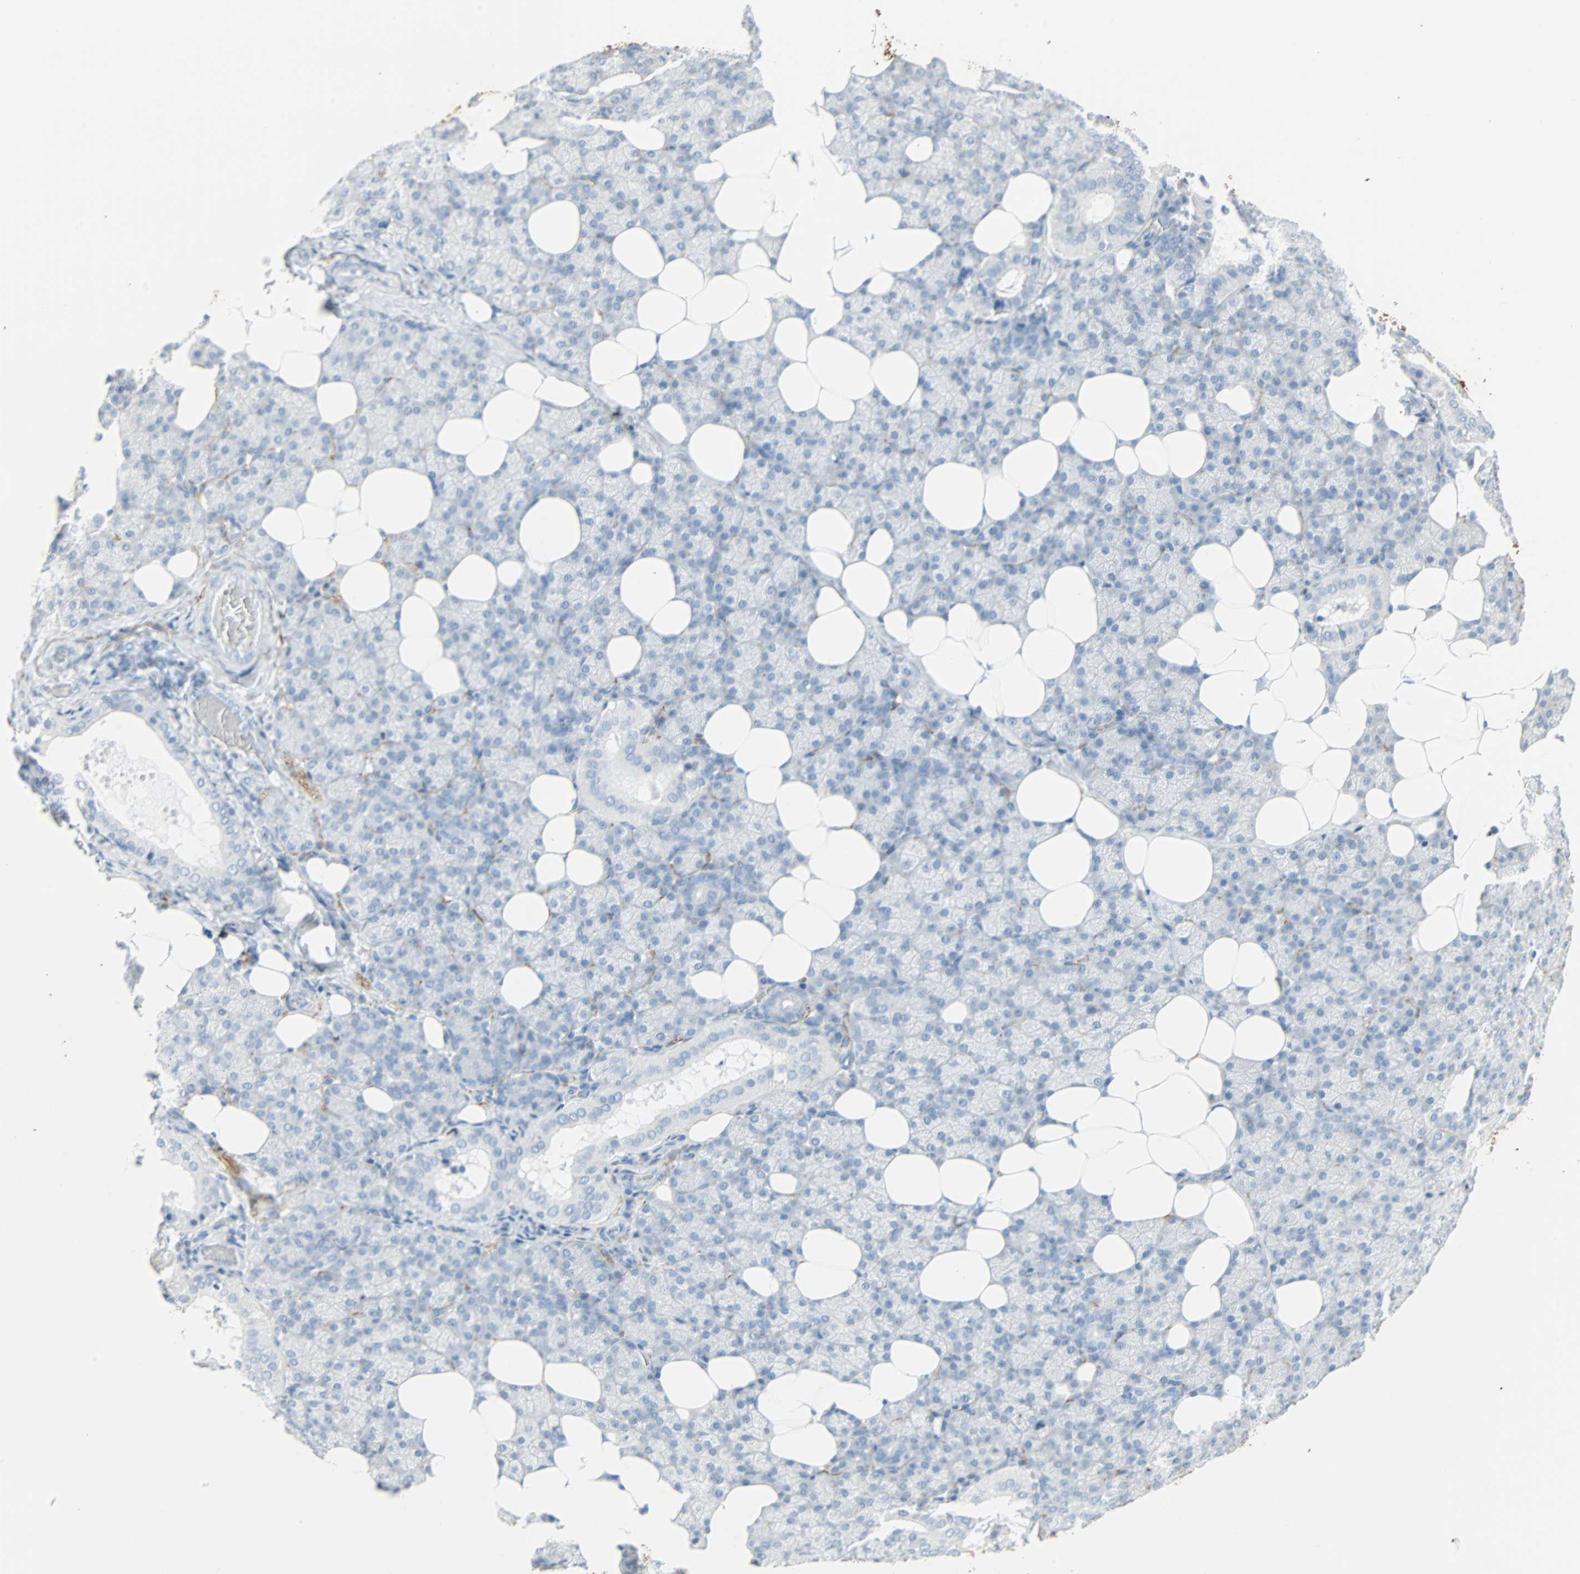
{"staining": {"intensity": "negative", "quantity": "none", "location": "none"}, "tissue": "salivary gland", "cell_type": "Glandular cells", "image_type": "normal", "snomed": [{"axis": "morphology", "description": "Normal tissue, NOS"}, {"axis": "topography", "description": "Lymph node"}, {"axis": "topography", "description": "Salivary gland"}], "caption": "Immunohistochemistry (IHC) histopathology image of unremarkable salivary gland: salivary gland stained with DAB (3,3'-diaminobenzidine) exhibits no significant protein positivity in glandular cells.", "gene": "STX1A", "patient": {"sex": "male", "age": 8}}